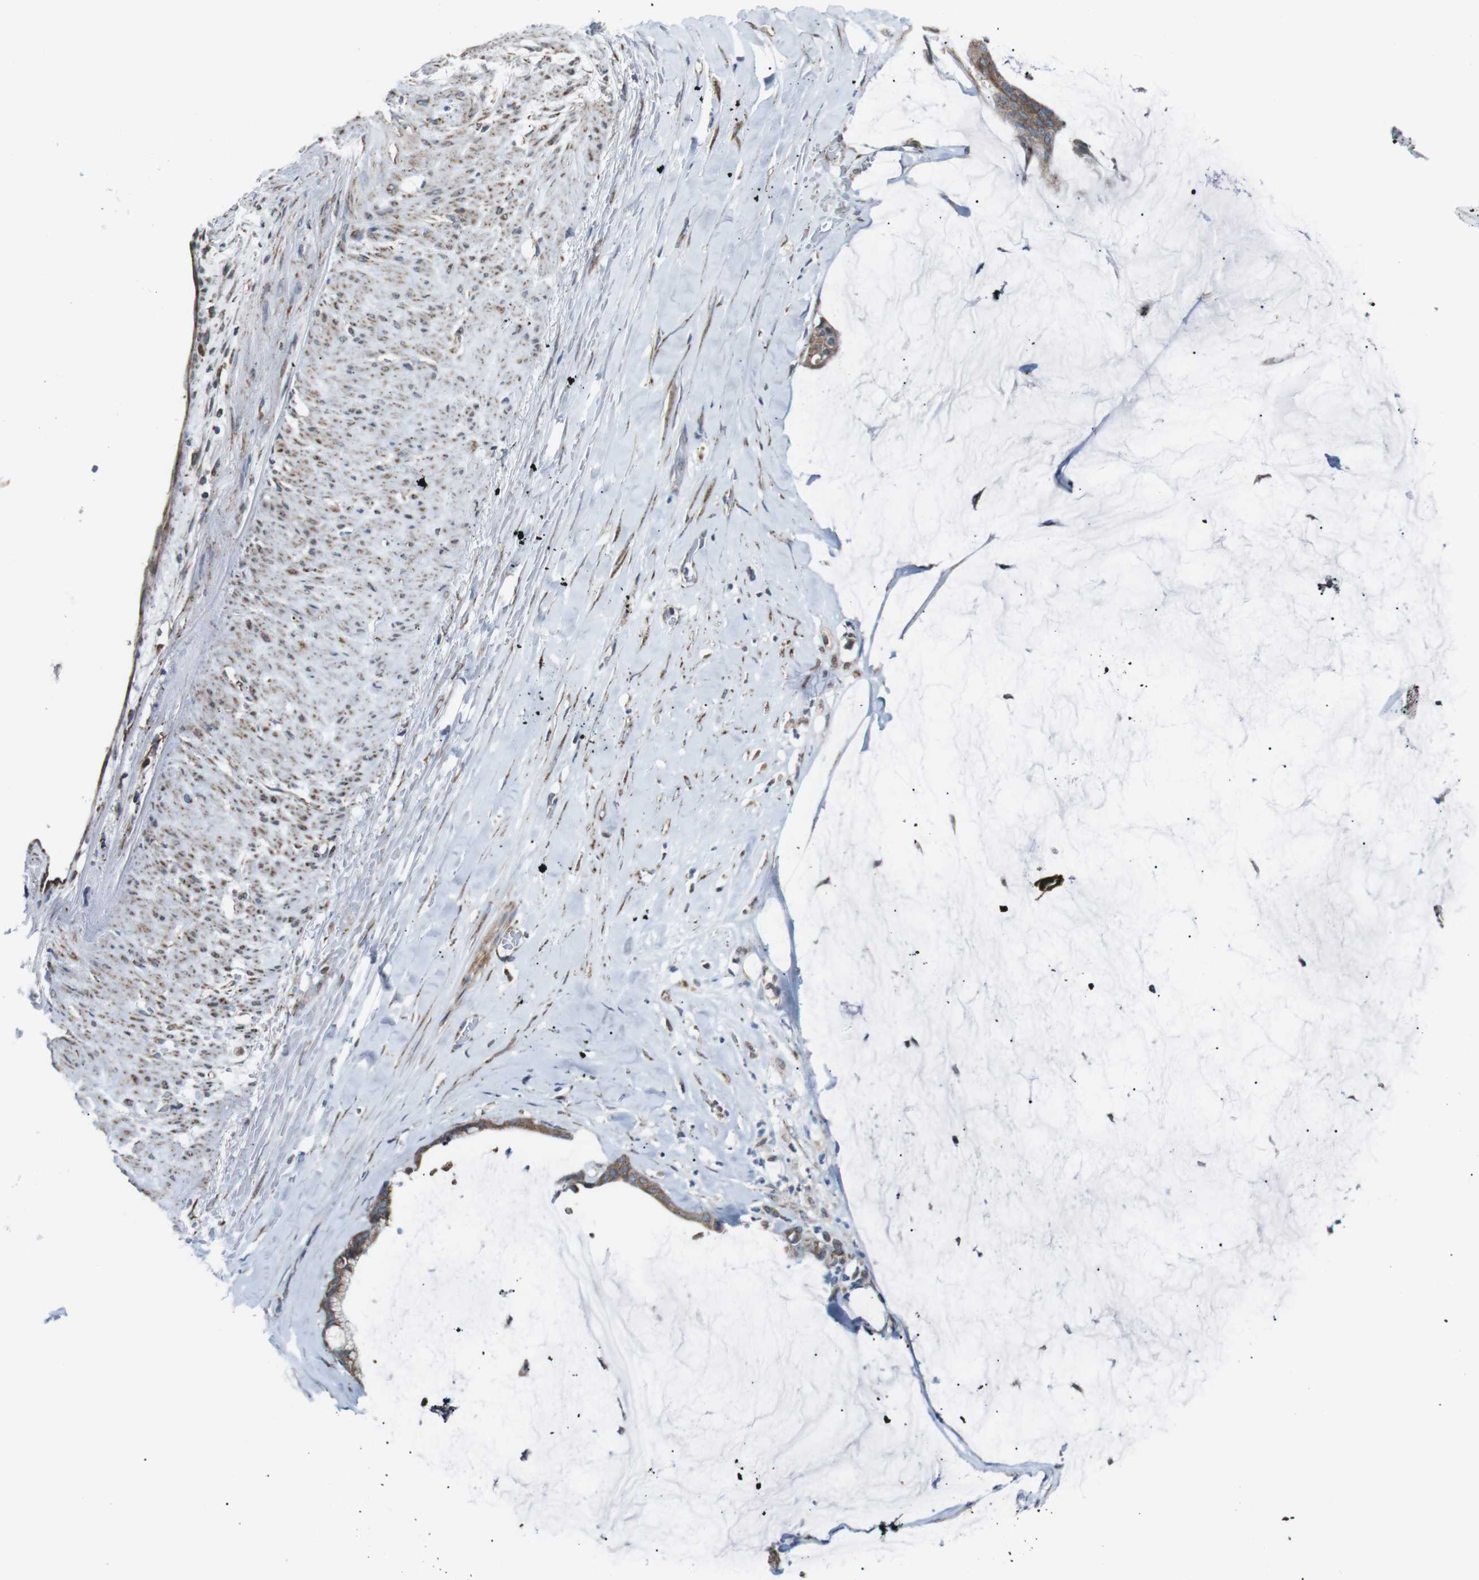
{"staining": {"intensity": "moderate", "quantity": ">75%", "location": "cytoplasmic/membranous"}, "tissue": "pancreatic cancer", "cell_type": "Tumor cells", "image_type": "cancer", "snomed": [{"axis": "morphology", "description": "Adenocarcinoma, NOS"}, {"axis": "topography", "description": "Pancreas"}], "caption": "Adenocarcinoma (pancreatic) stained for a protein (brown) shows moderate cytoplasmic/membranous positive expression in about >75% of tumor cells.", "gene": "CISD2", "patient": {"sex": "male", "age": 41}}